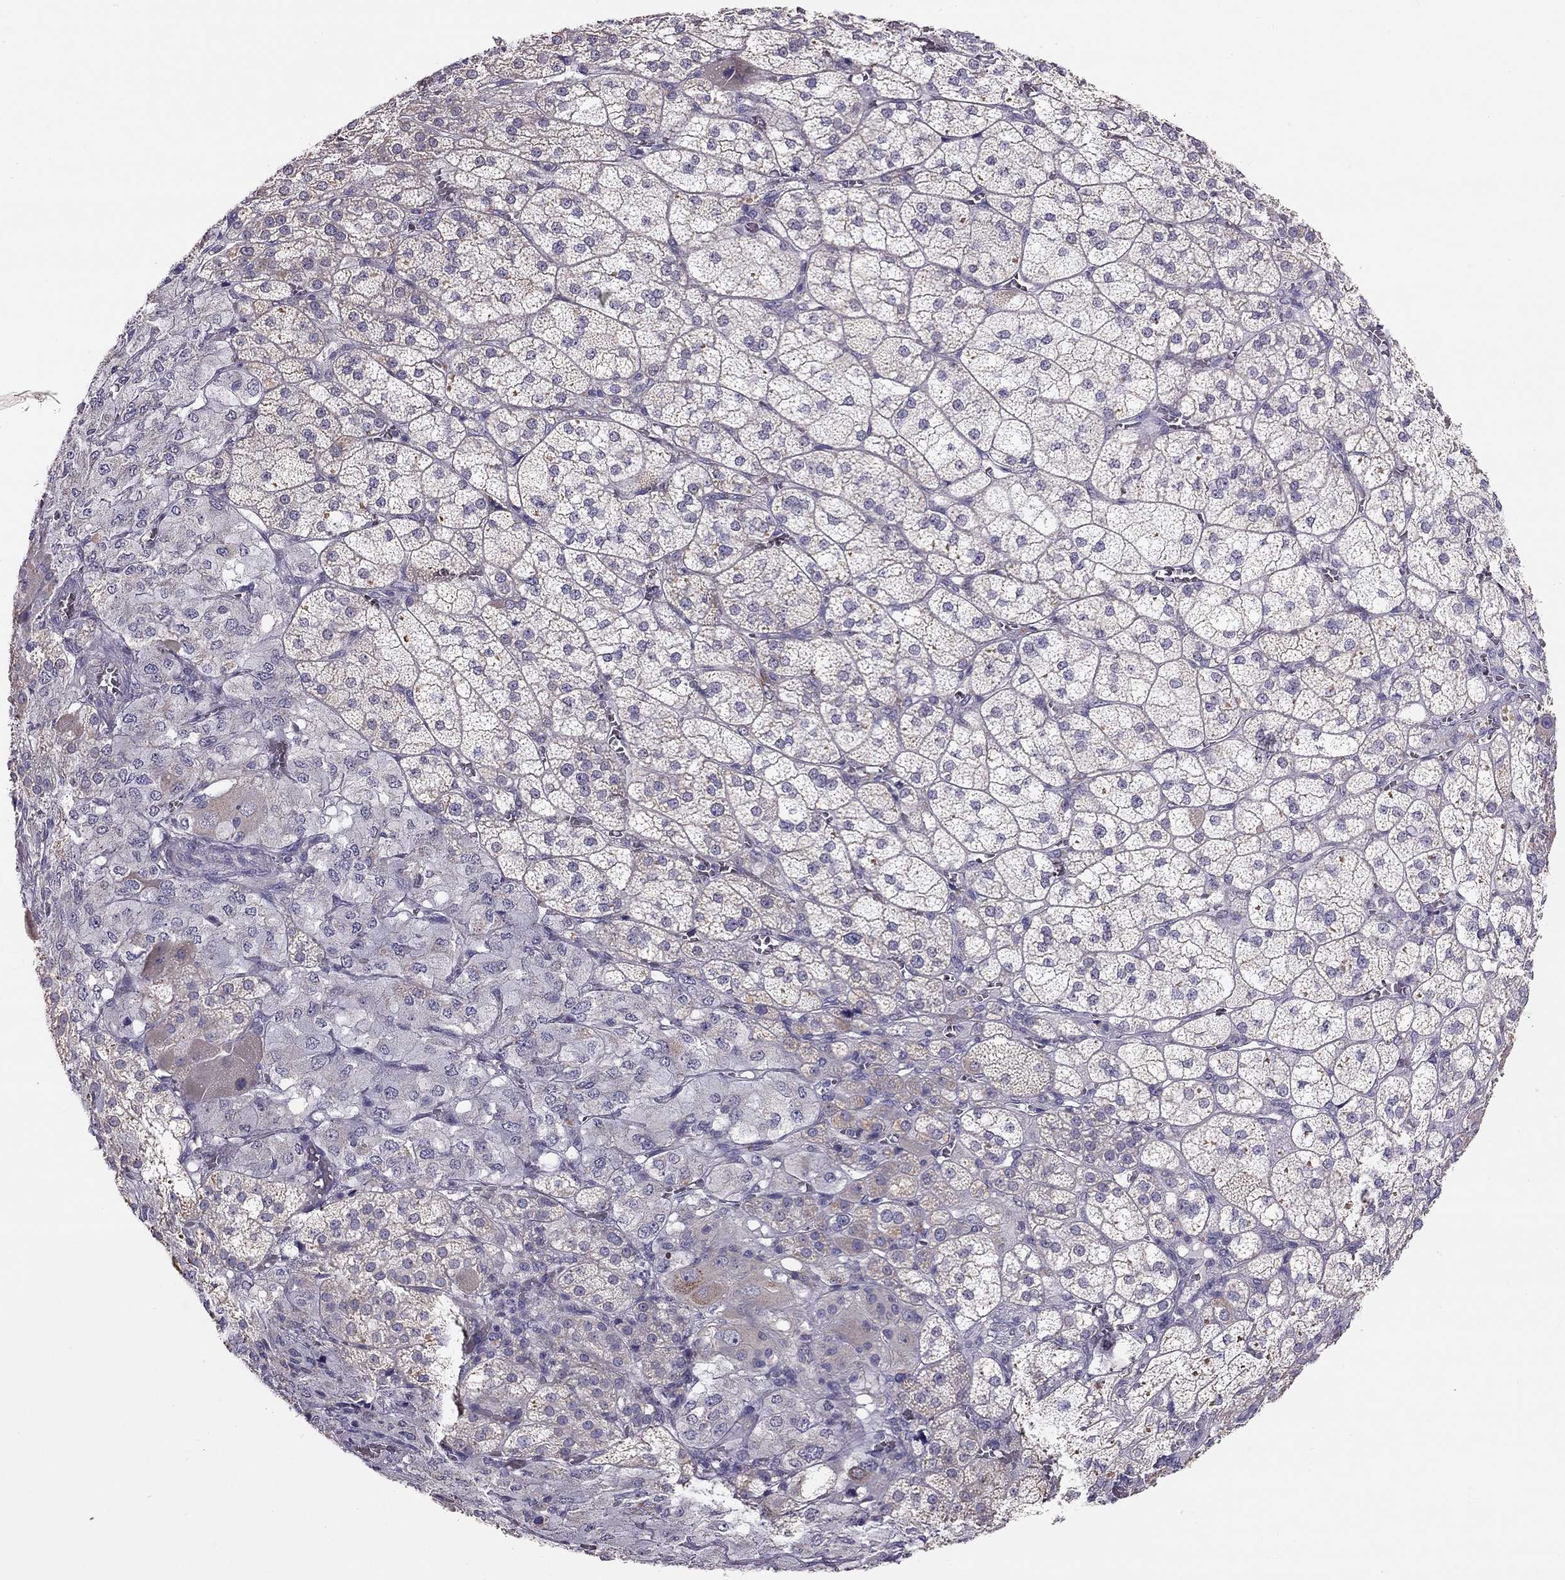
{"staining": {"intensity": "weak", "quantity": "<25%", "location": "cytoplasmic/membranous"}, "tissue": "adrenal gland", "cell_type": "Glandular cells", "image_type": "normal", "snomed": [{"axis": "morphology", "description": "Normal tissue, NOS"}, {"axis": "topography", "description": "Adrenal gland"}], "caption": "The histopathology image exhibits no staining of glandular cells in benign adrenal gland.", "gene": "LRIT3", "patient": {"sex": "female", "age": 60}}